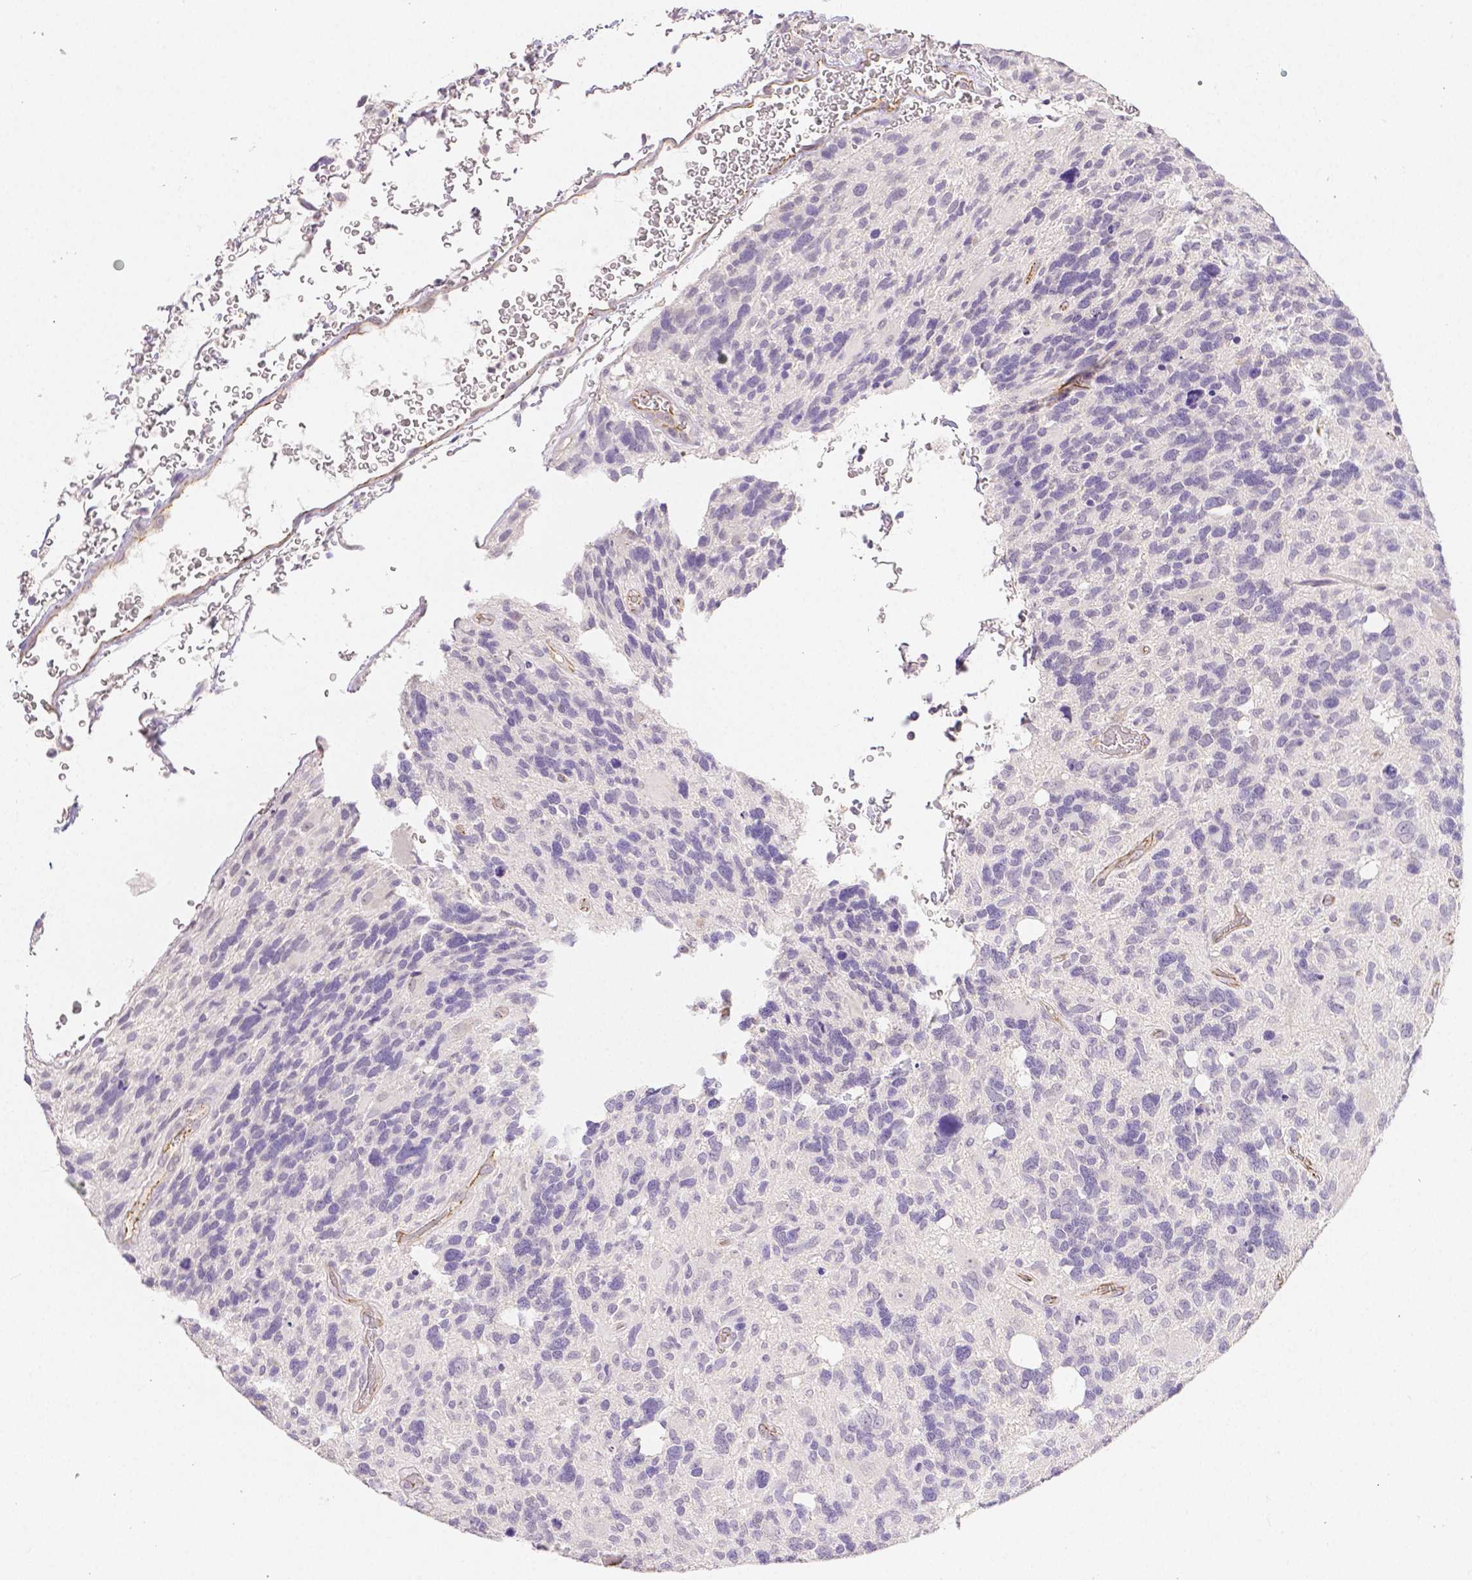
{"staining": {"intensity": "negative", "quantity": "none", "location": "none"}, "tissue": "glioma", "cell_type": "Tumor cells", "image_type": "cancer", "snomed": [{"axis": "morphology", "description": "Glioma, malignant, High grade"}, {"axis": "topography", "description": "Brain"}], "caption": "Micrograph shows no protein staining in tumor cells of malignant glioma (high-grade) tissue.", "gene": "OCLN", "patient": {"sex": "male", "age": 49}}